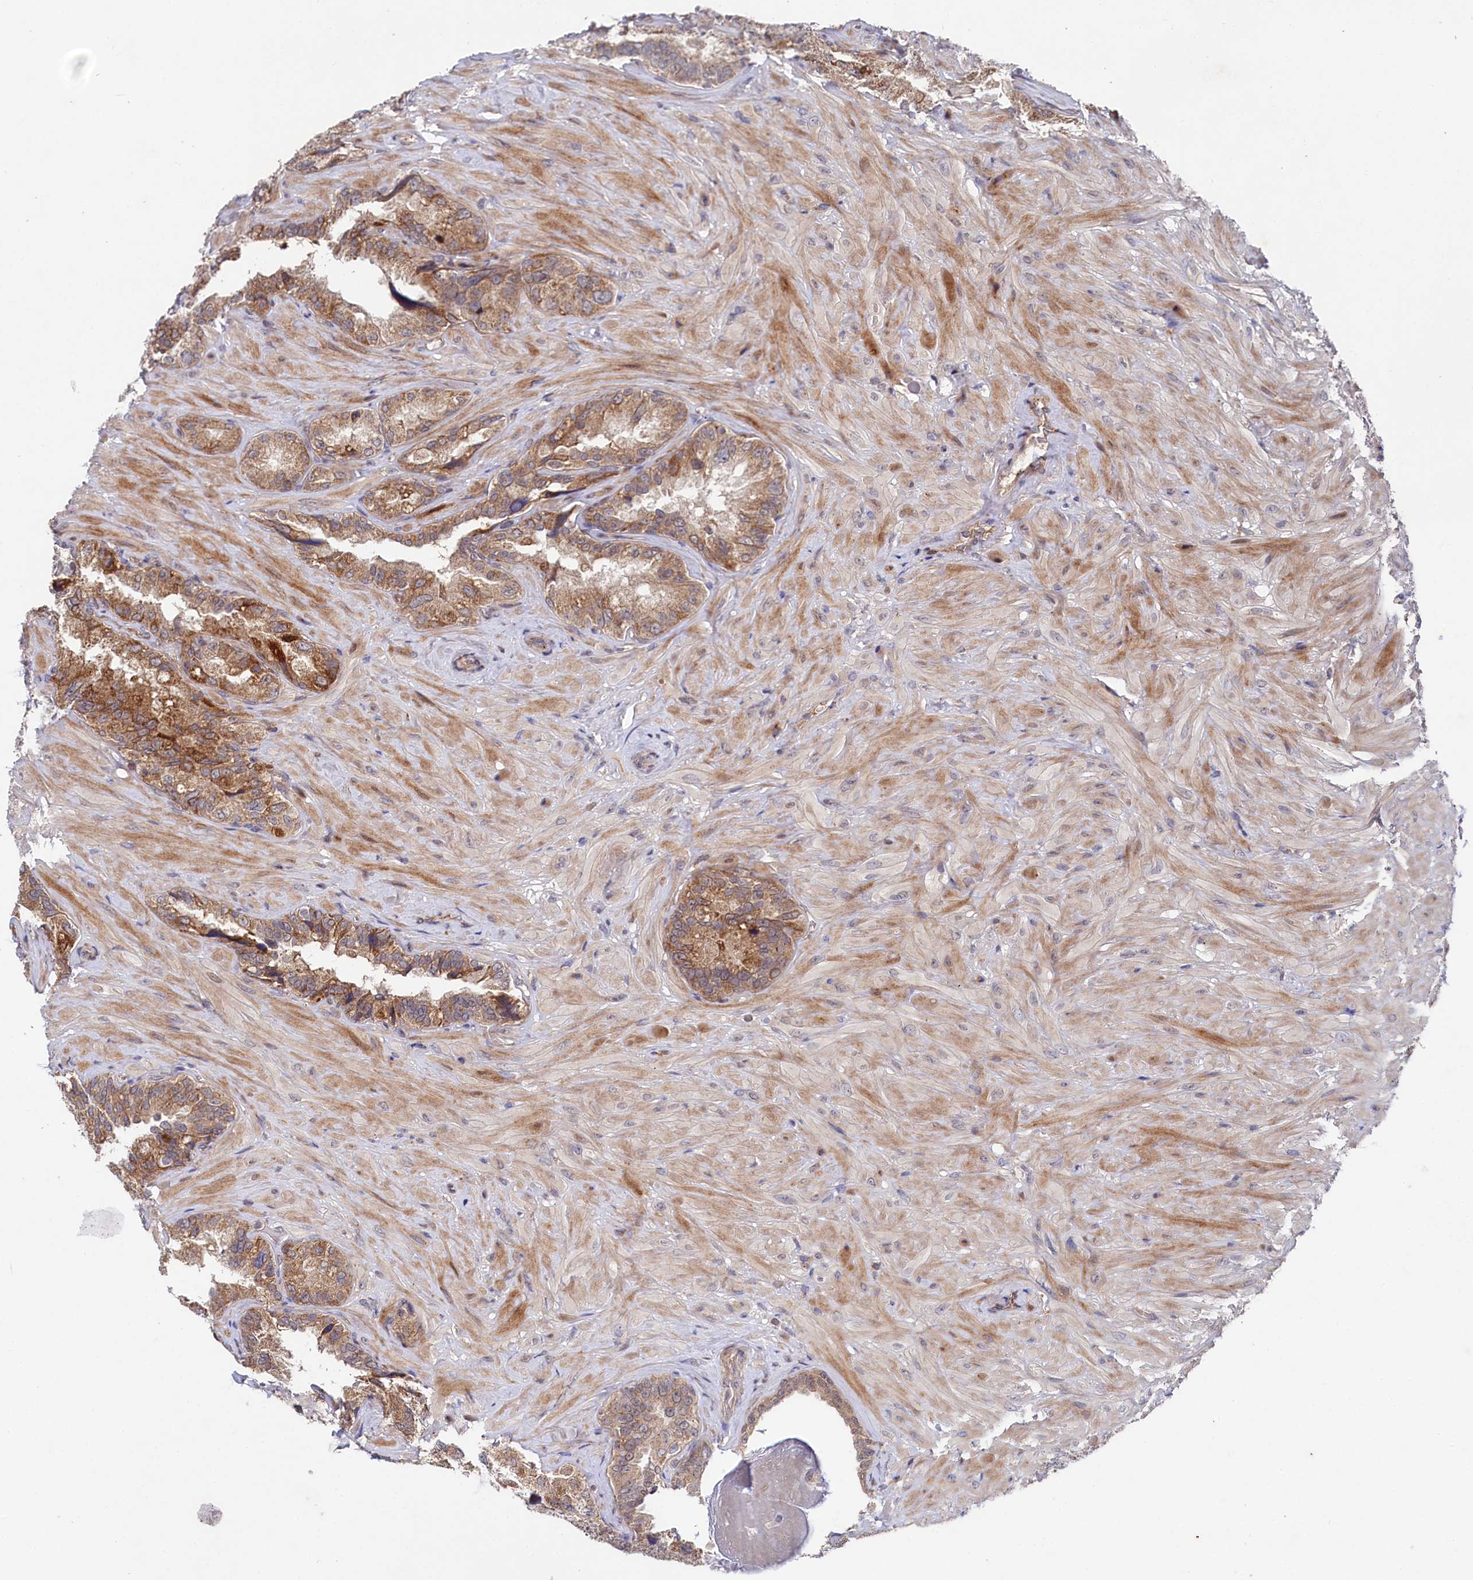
{"staining": {"intensity": "moderate", "quantity": ">75%", "location": "cytoplasmic/membranous"}, "tissue": "seminal vesicle", "cell_type": "Glandular cells", "image_type": "normal", "snomed": [{"axis": "morphology", "description": "Normal tissue, NOS"}, {"axis": "topography", "description": "Seminal veicle"}, {"axis": "topography", "description": "Peripheral nerve tissue"}], "caption": "Immunohistochemical staining of benign seminal vesicle shows medium levels of moderate cytoplasmic/membranous staining in approximately >75% of glandular cells.", "gene": "SUPV3L1", "patient": {"sex": "male", "age": 67}}